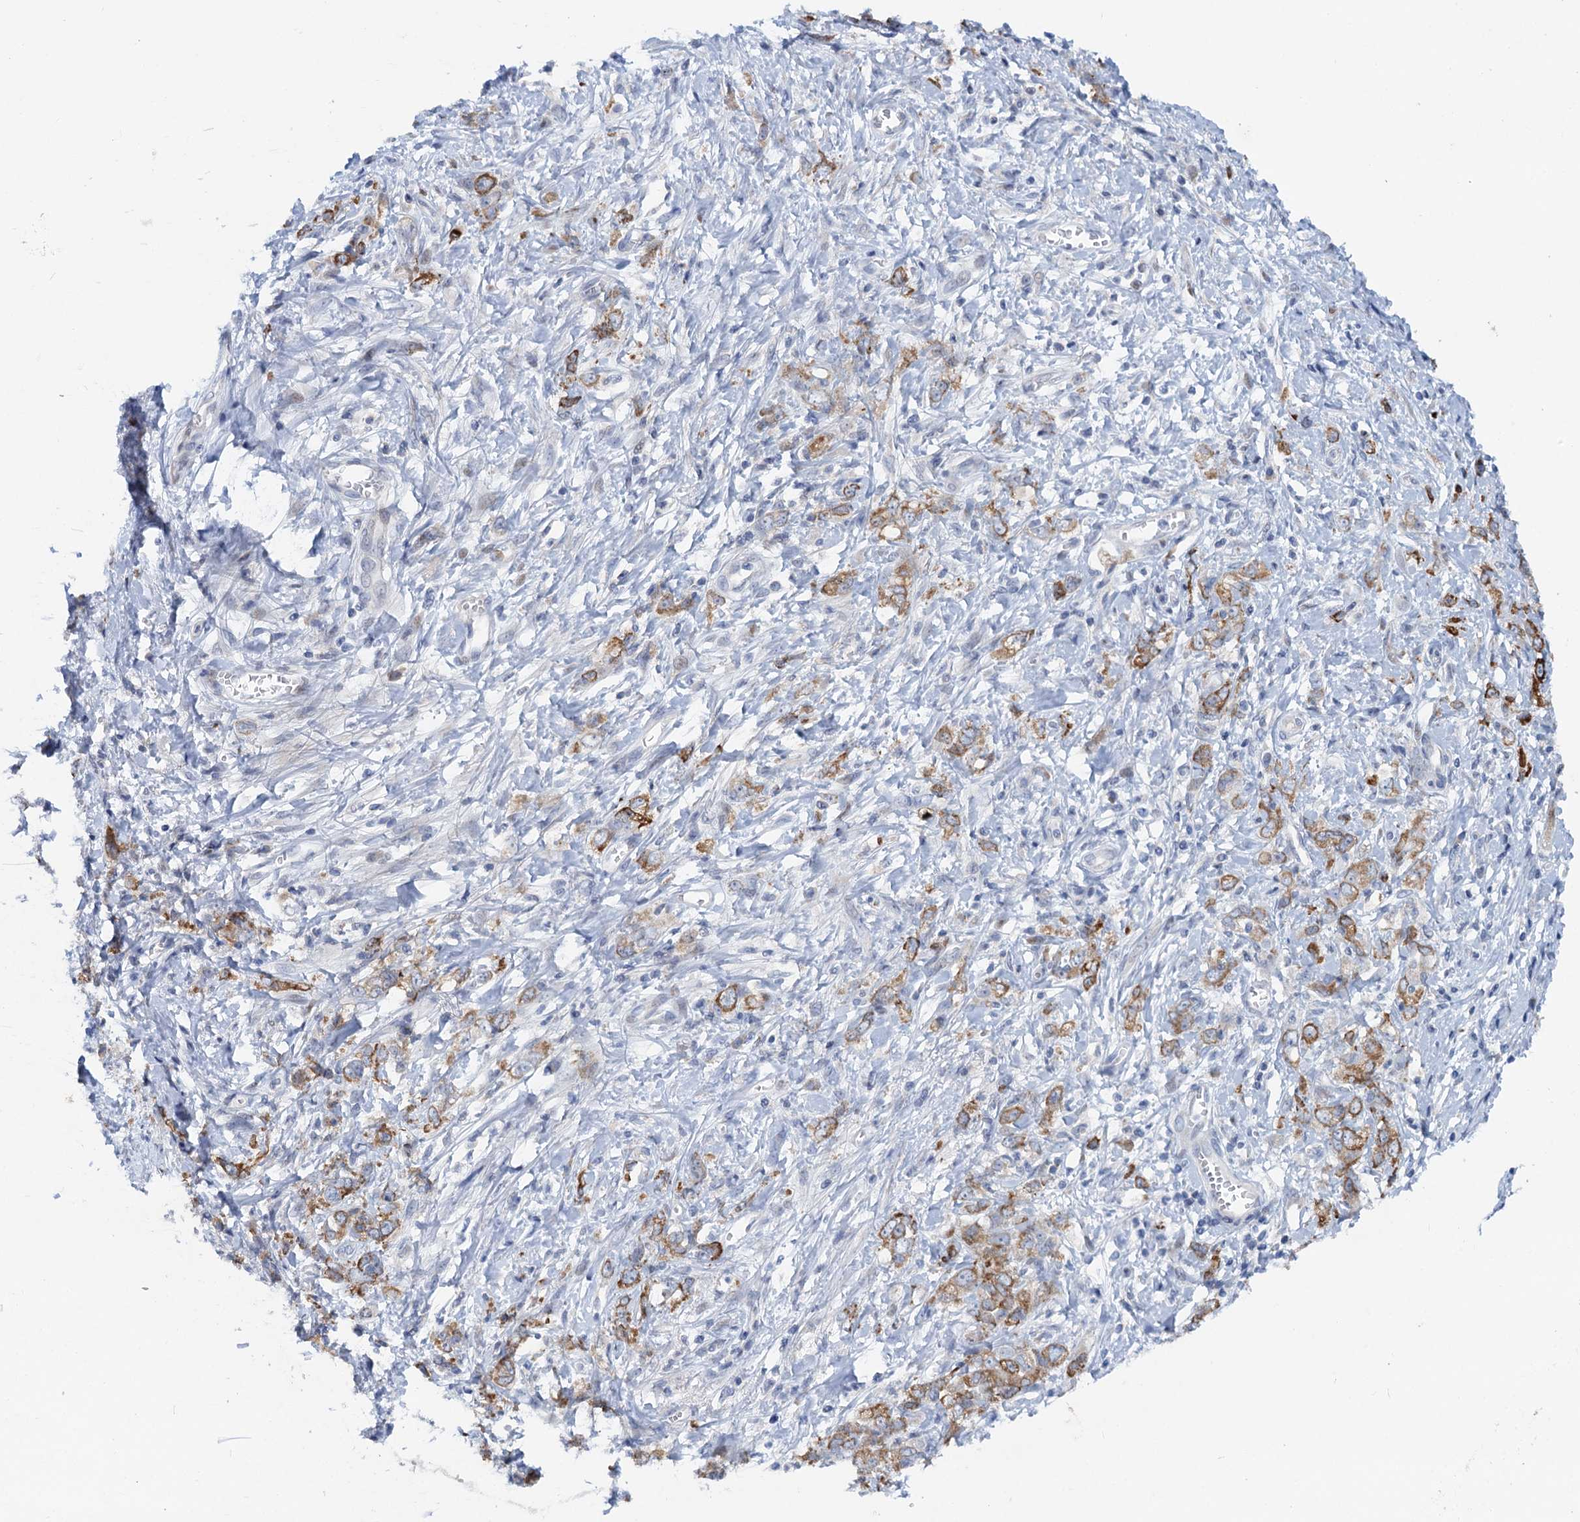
{"staining": {"intensity": "strong", "quantity": "25%-75%", "location": "cytoplasmic/membranous"}, "tissue": "stomach cancer", "cell_type": "Tumor cells", "image_type": "cancer", "snomed": [{"axis": "morphology", "description": "Adenocarcinoma, NOS"}, {"axis": "topography", "description": "Stomach"}], "caption": "Human adenocarcinoma (stomach) stained with a brown dye reveals strong cytoplasmic/membranous positive staining in approximately 25%-75% of tumor cells.", "gene": "QPCTL", "patient": {"sex": "female", "age": 76}}